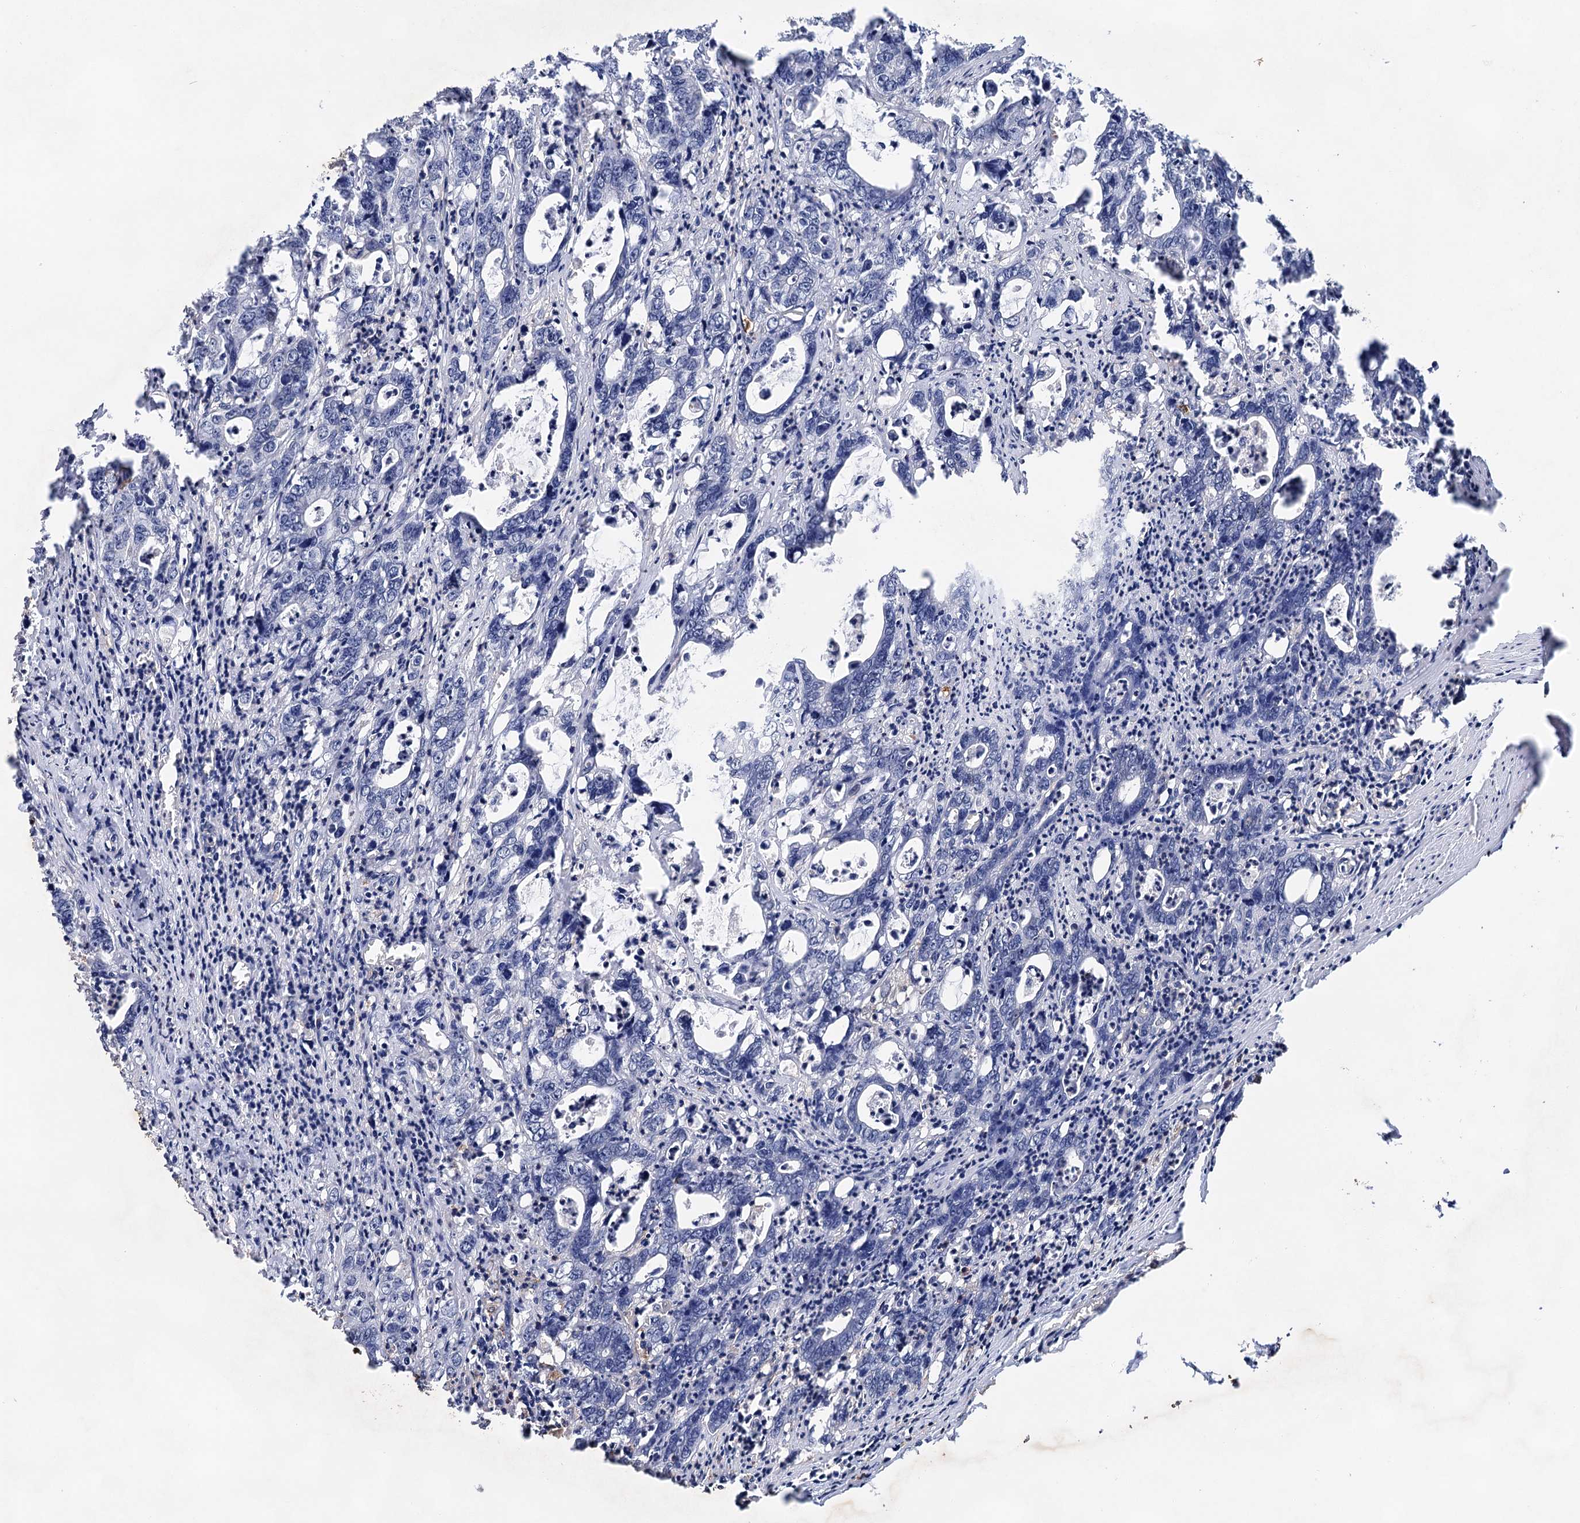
{"staining": {"intensity": "negative", "quantity": "none", "location": "none"}, "tissue": "colorectal cancer", "cell_type": "Tumor cells", "image_type": "cancer", "snomed": [{"axis": "morphology", "description": "Adenocarcinoma, NOS"}, {"axis": "topography", "description": "Colon"}], "caption": "An IHC histopathology image of colorectal cancer is shown. There is no staining in tumor cells of colorectal cancer.", "gene": "TMTC3", "patient": {"sex": "female", "age": 75}}